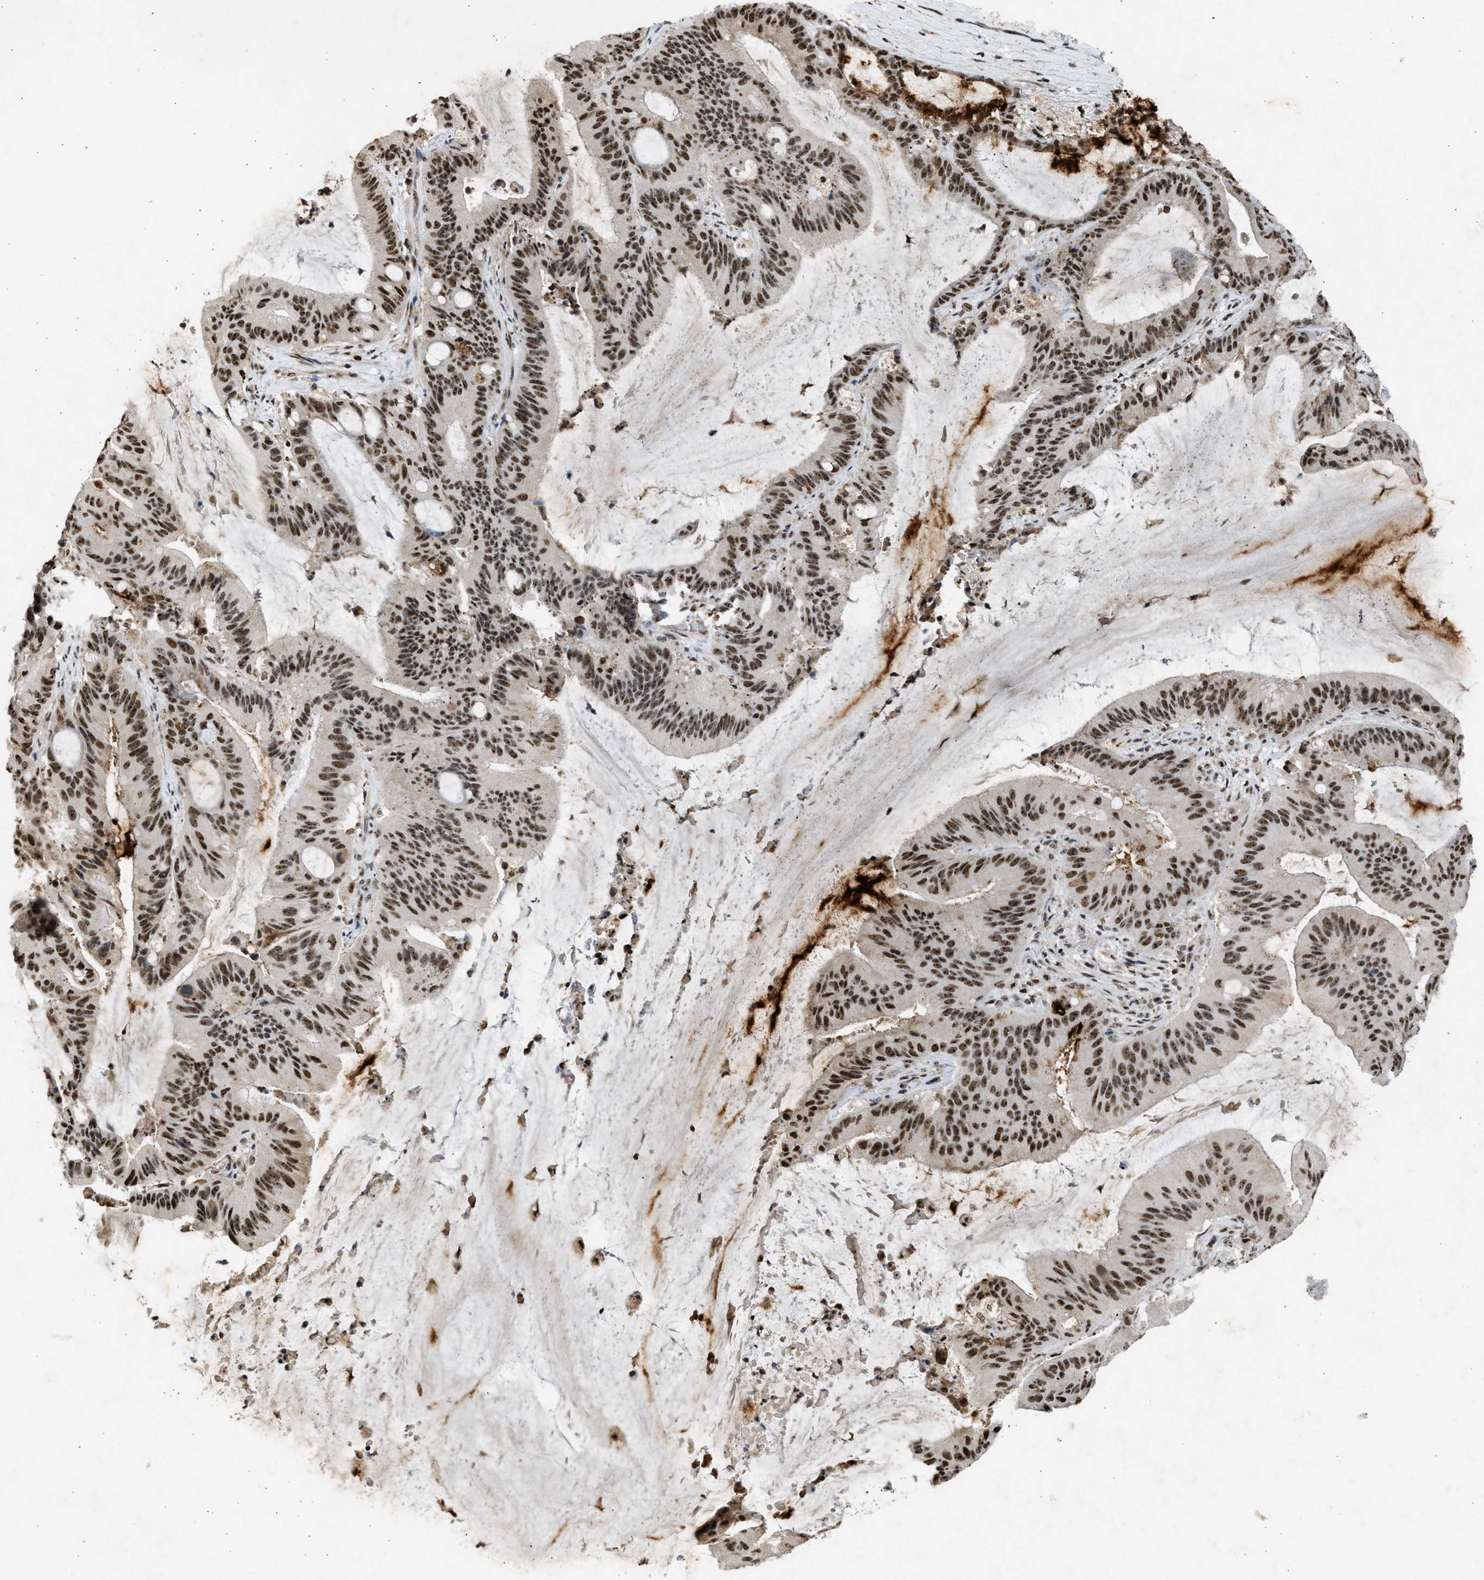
{"staining": {"intensity": "strong", "quantity": ">75%", "location": "nuclear"}, "tissue": "liver cancer", "cell_type": "Tumor cells", "image_type": "cancer", "snomed": [{"axis": "morphology", "description": "Normal tissue, NOS"}, {"axis": "morphology", "description": "Cholangiocarcinoma"}, {"axis": "topography", "description": "Liver"}, {"axis": "topography", "description": "Peripheral nerve tissue"}], "caption": "Brown immunohistochemical staining in human liver cancer (cholangiocarcinoma) shows strong nuclear positivity in about >75% of tumor cells. Nuclei are stained in blue.", "gene": "TFDP2", "patient": {"sex": "female", "age": 73}}